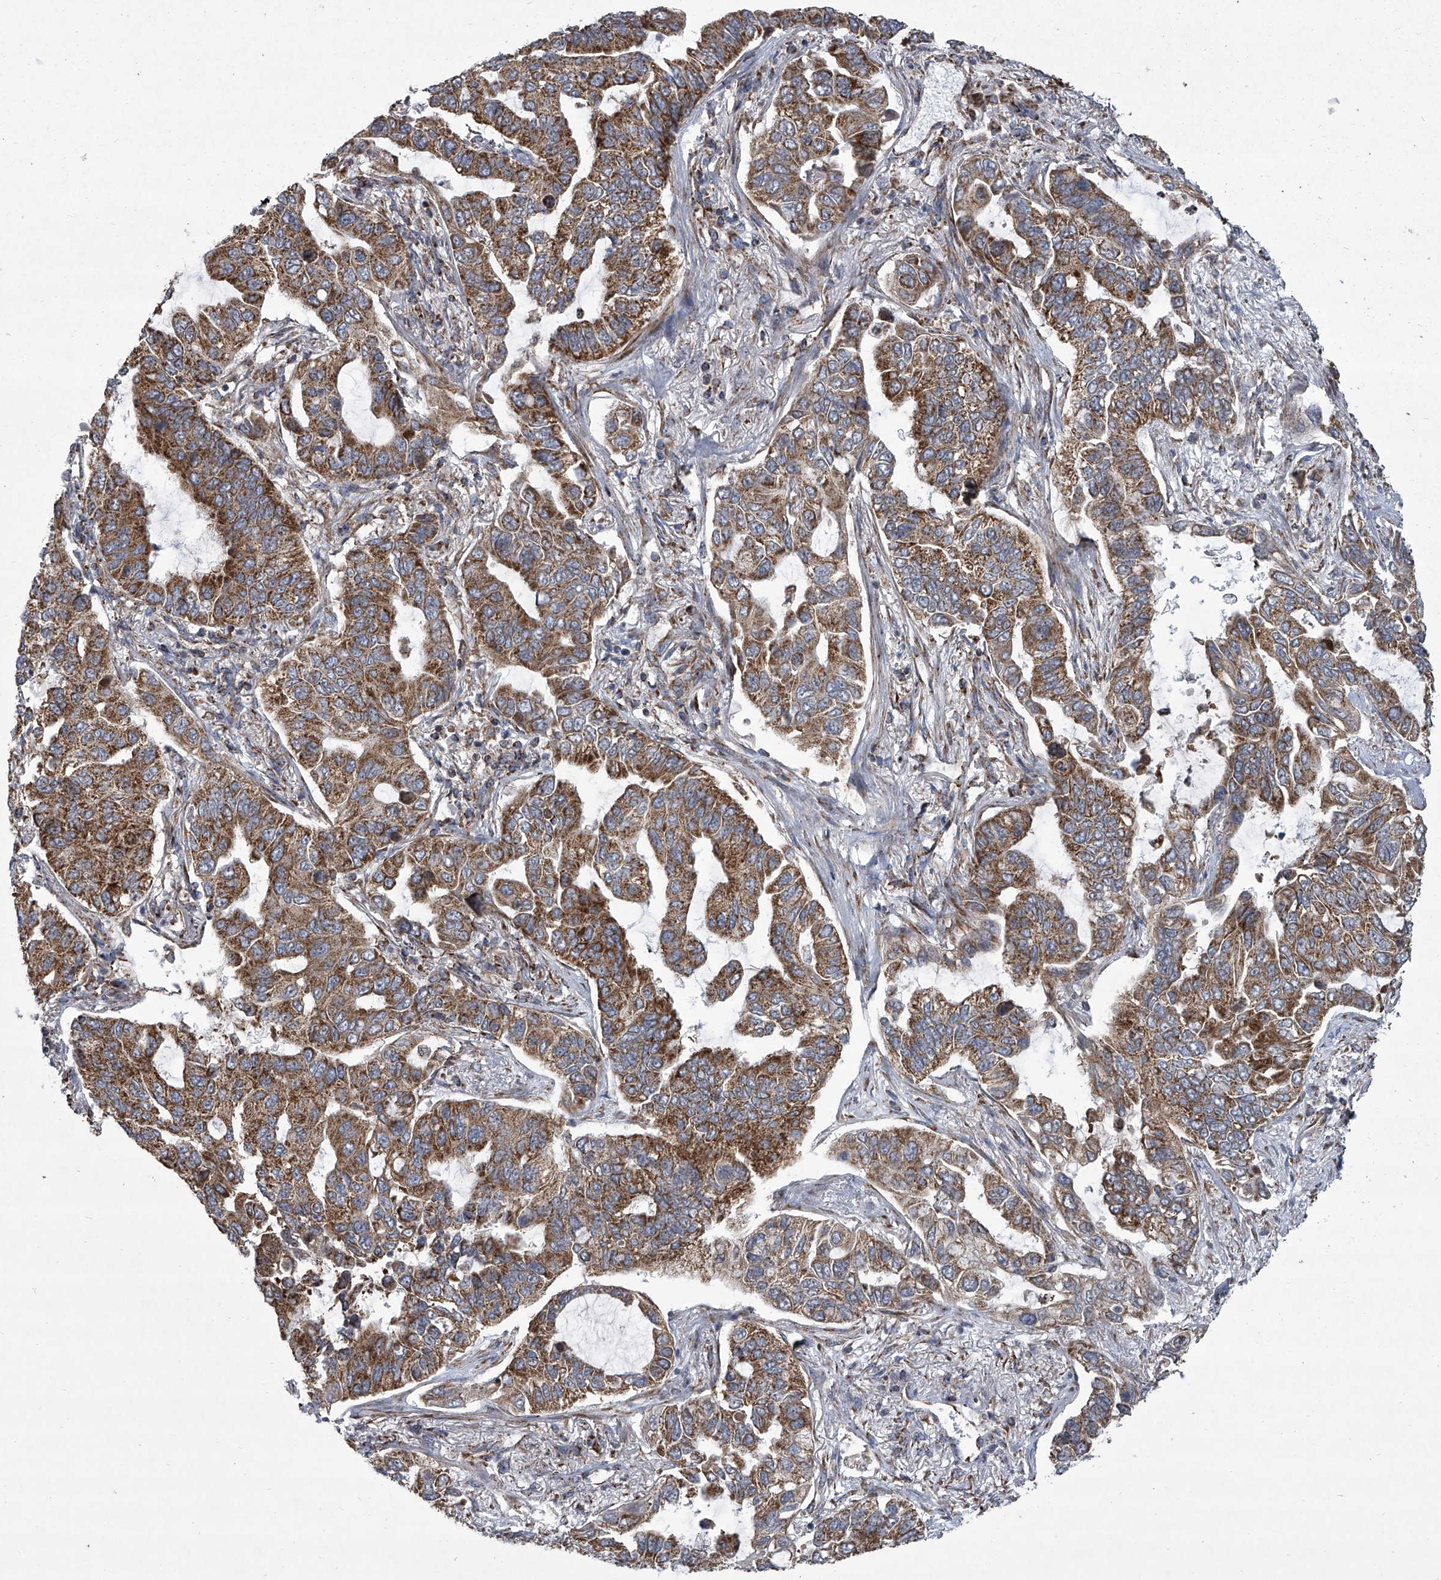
{"staining": {"intensity": "moderate", "quantity": ">75%", "location": "cytoplasmic/membranous"}, "tissue": "lung cancer", "cell_type": "Tumor cells", "image_type": "cancer", "snomed": [{"axis": "morphology", "description": "Adenocarcinoma, NOS"}, {"axis": "topography", "description": "Lung"}], "caption": "There is medium levels of moderate cytoplasmic/membranous staining in tumor cells of adenocarcinoma (lung), as demonstrated by immunohistochemical staining (brown color).", "gene": "ZC3H15", "patient": {"sex": "male", "age": 64}}